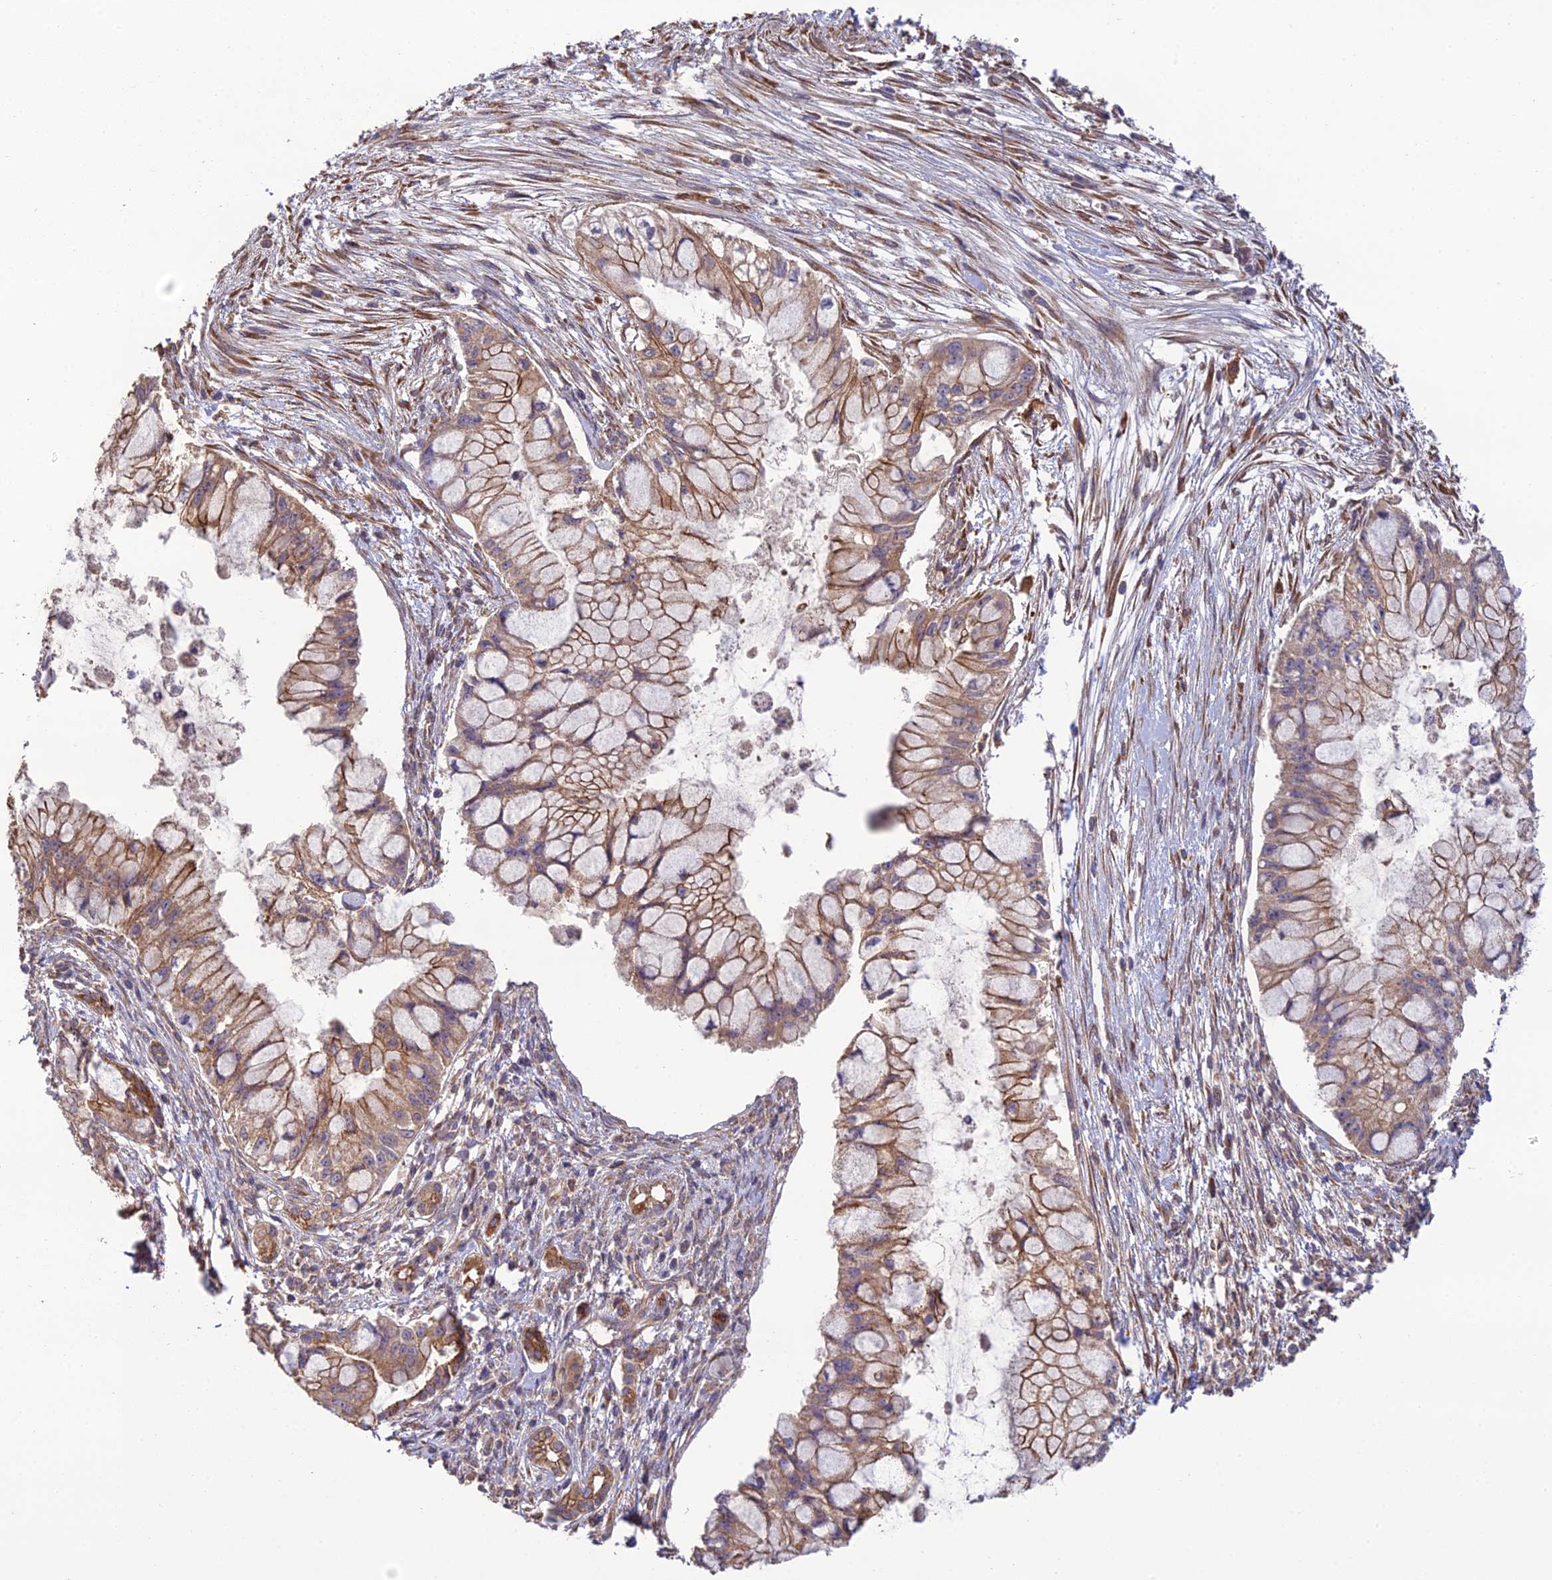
{"staining": {"intensity": "moderate", "quantity": ">75%", "location": "cytoplasmic/membranous"}, "tissue": "pancreatic cancer", "cell_type": "Tumor cells", "image_type": "cancer", "snomed": [{"axis": "morphology", "description": "Adenocarcinoma, NOS"}, {"axis": "topography", "description": "Pancreas"}], "caption": "Immunohistochemical staining of pancreatic adenocarcinoma displays medium levels of moderate cytoplasmic/membranous staining in approximately >75% of tumor cells. (DAB IHC with brightfield microscopy, high magnification).", "gene": "MRNIP", "patient": {"sex": "male", "age": 48}}